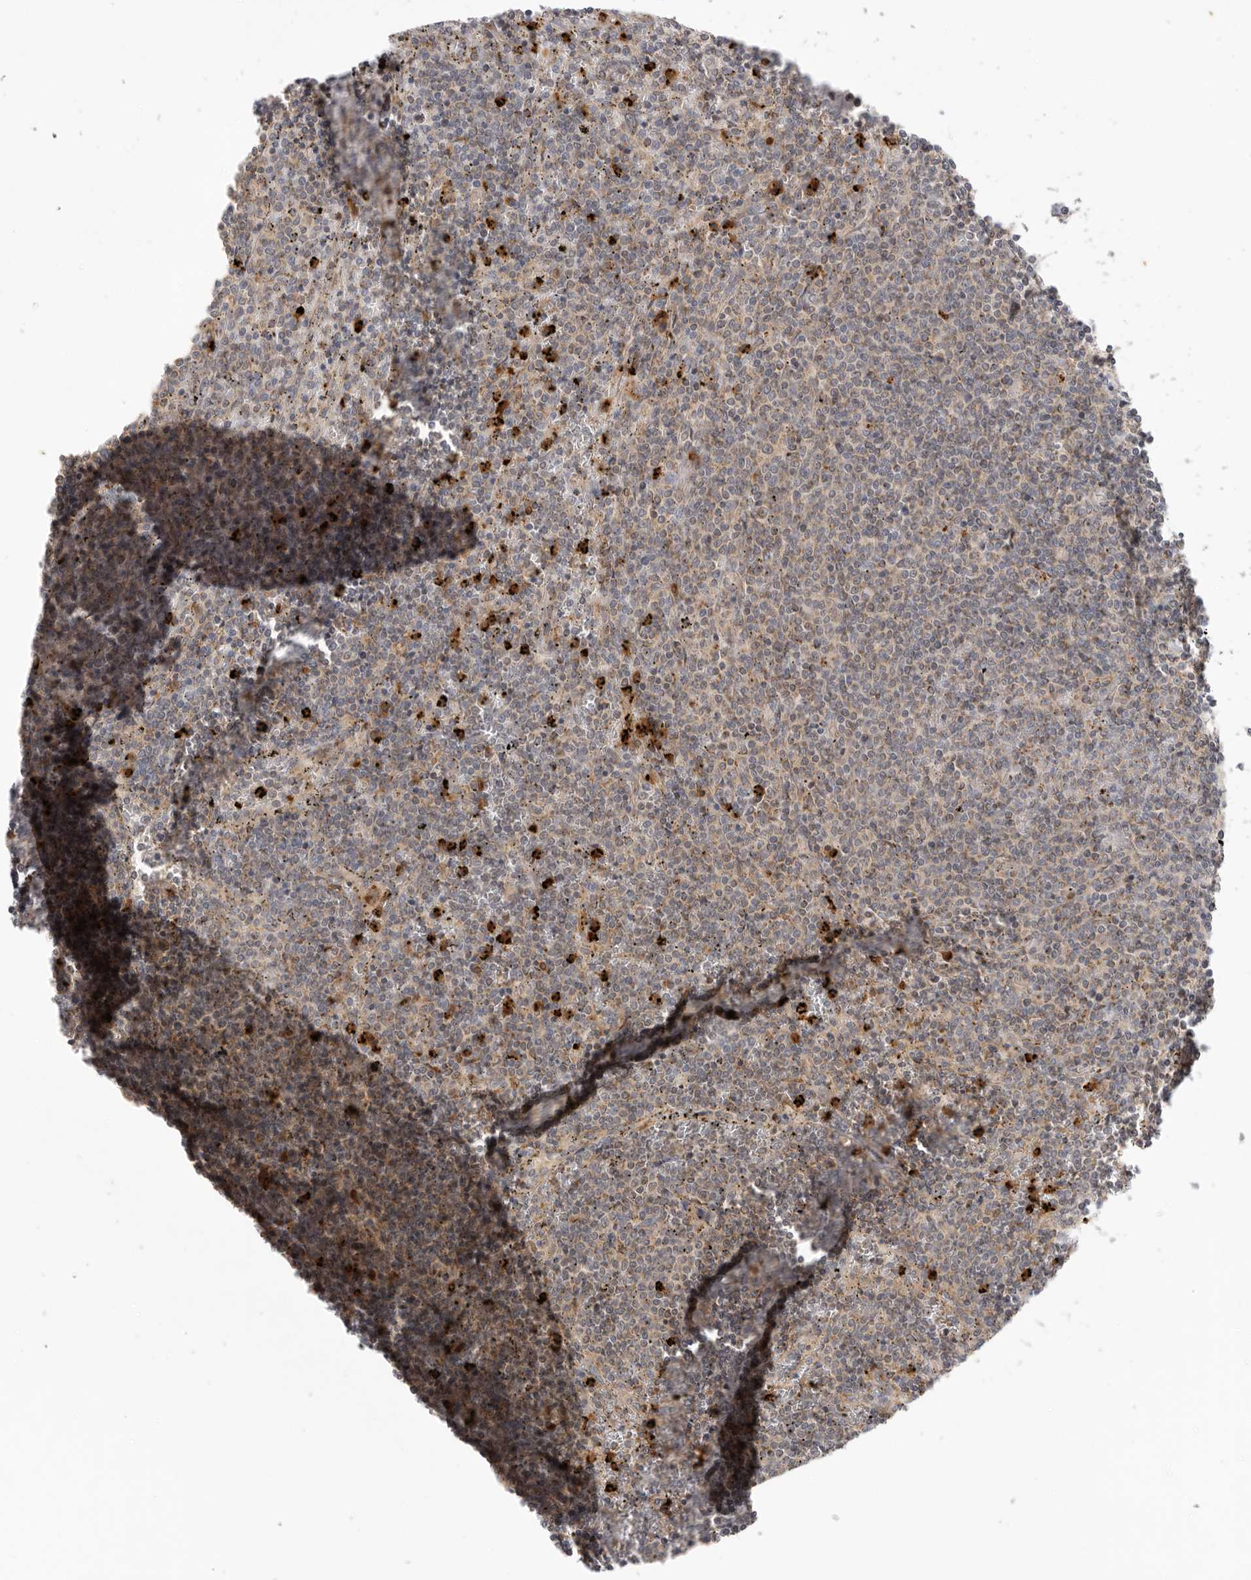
{"staining": {"intensity": "weak", "quantity": "25%-75%", "location": "cytoplasmic/membranous"}, "tissue": "lymphoma", "cell_type": "Tumor cells", "image_type": "cancer", "snomed": [{"axis": "morphology", "description": "Malignant lymphoma, non-Hodgkin's type, Low grade"}, {"axis": "topography", "description": "Spleen"}], "caption": "Immunohistochemical staining of human lymphoma reveals low levels of weak cytoplasmic/membranous protein staining in approximately 25%-75% of tumor cells. (Brightfield microscopy of DAB IHC at high magnification).", "gene": "GNE", "patient": {"sex": "female", "age": 50}}